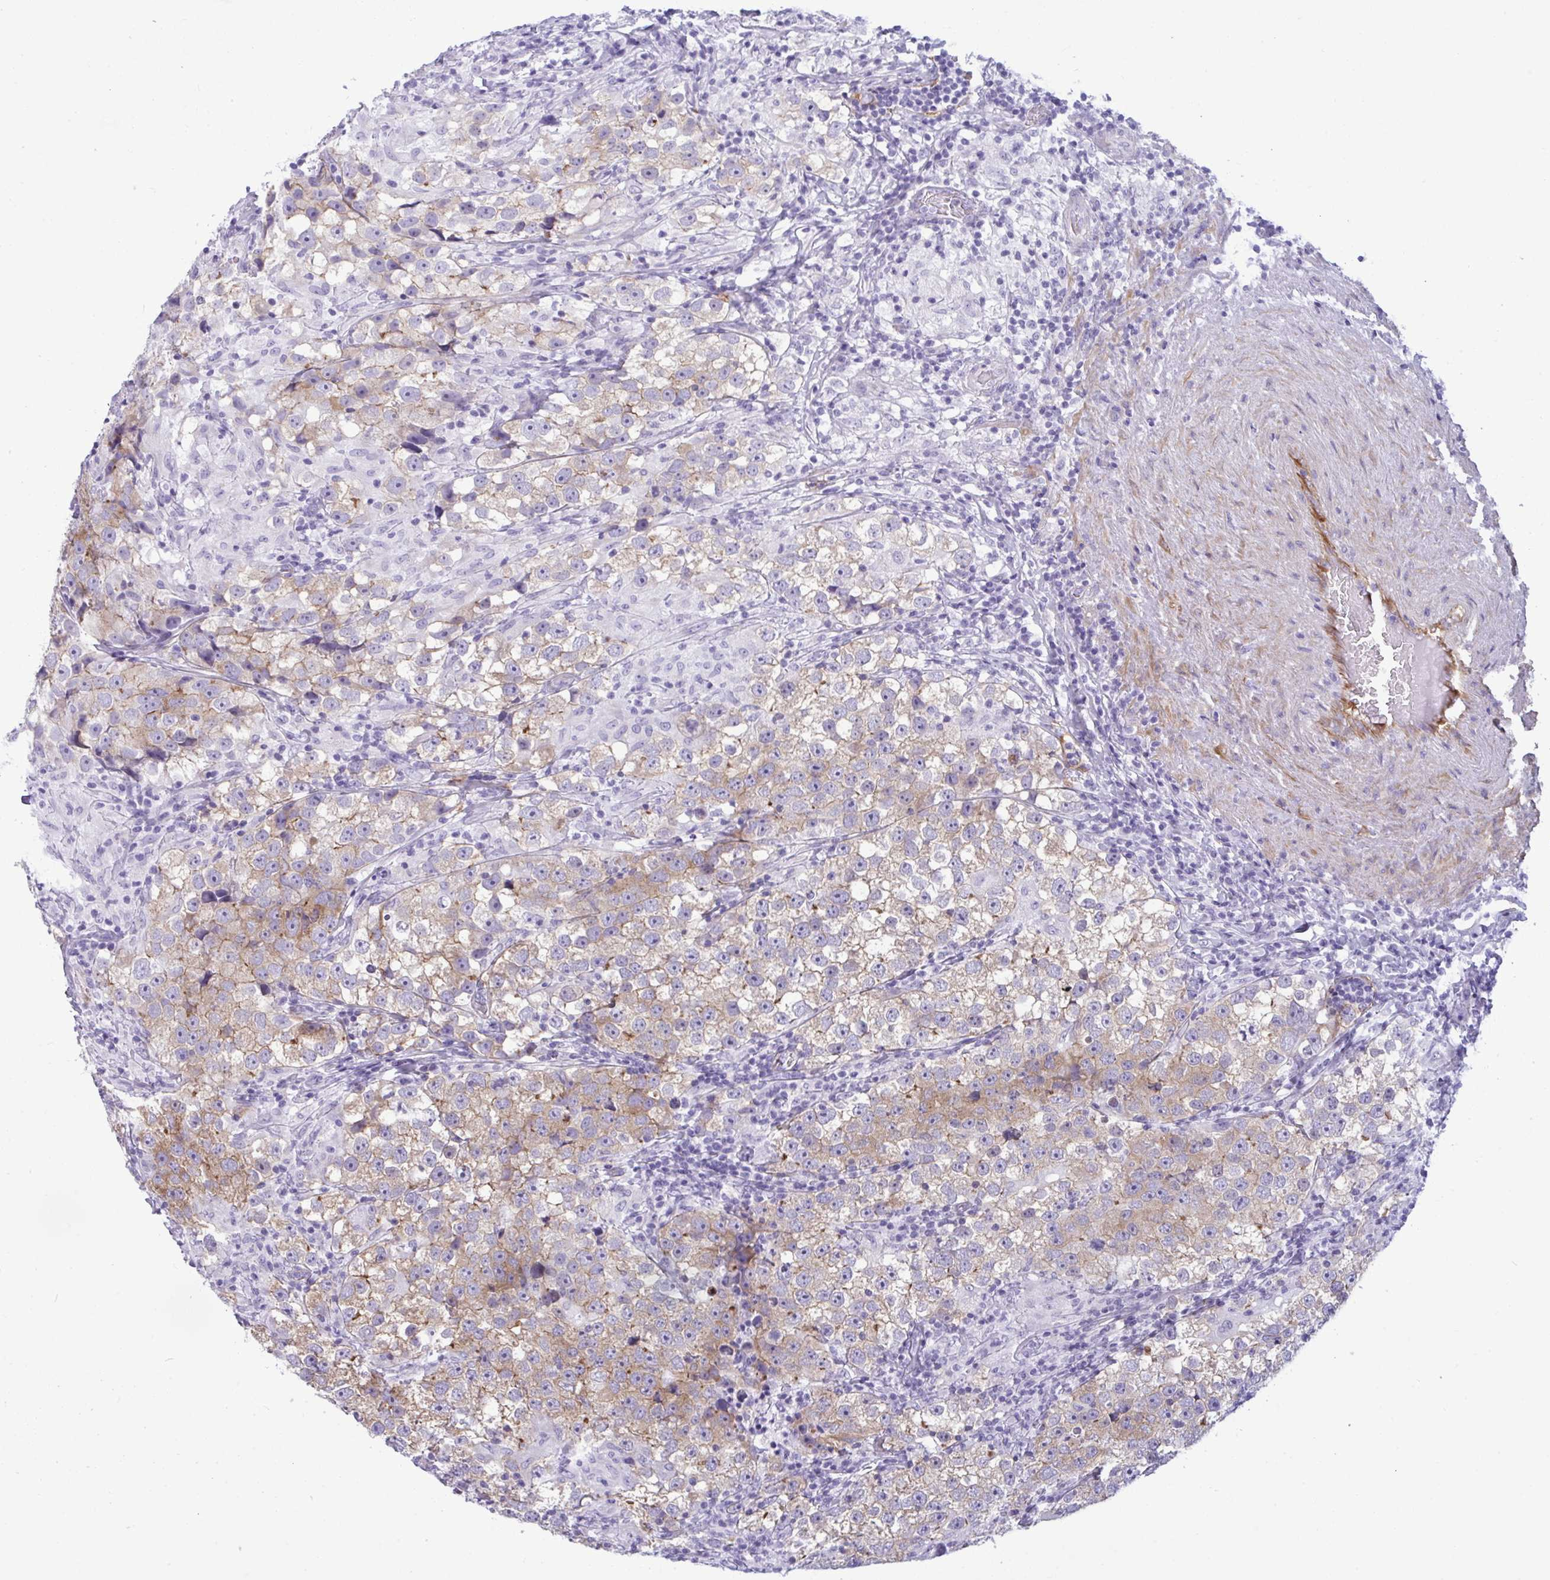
{"staining": {"intensity": "weak", "quantity": "25%-75%", "location": "cytoplasmic/membranous"}, "tissue": "testis cancer", "cell_type": "Tumor cells", "image_type": "cancer", "snomed": [{"axis": "morphology", "description": "Seminoma, NOS"}, {"axis": "topography", "description": "Testis"}], "caption": "Brown immunohistochemical staining in testis seminoma shows weak cytoplasmic/membranous expression in about 25%-75% of tumor cells. (brown staining indicates protein expression, while blue staining denotes nuclei).", "gene": "MYH10", "patient": {"sex": "male", "age": 46}}